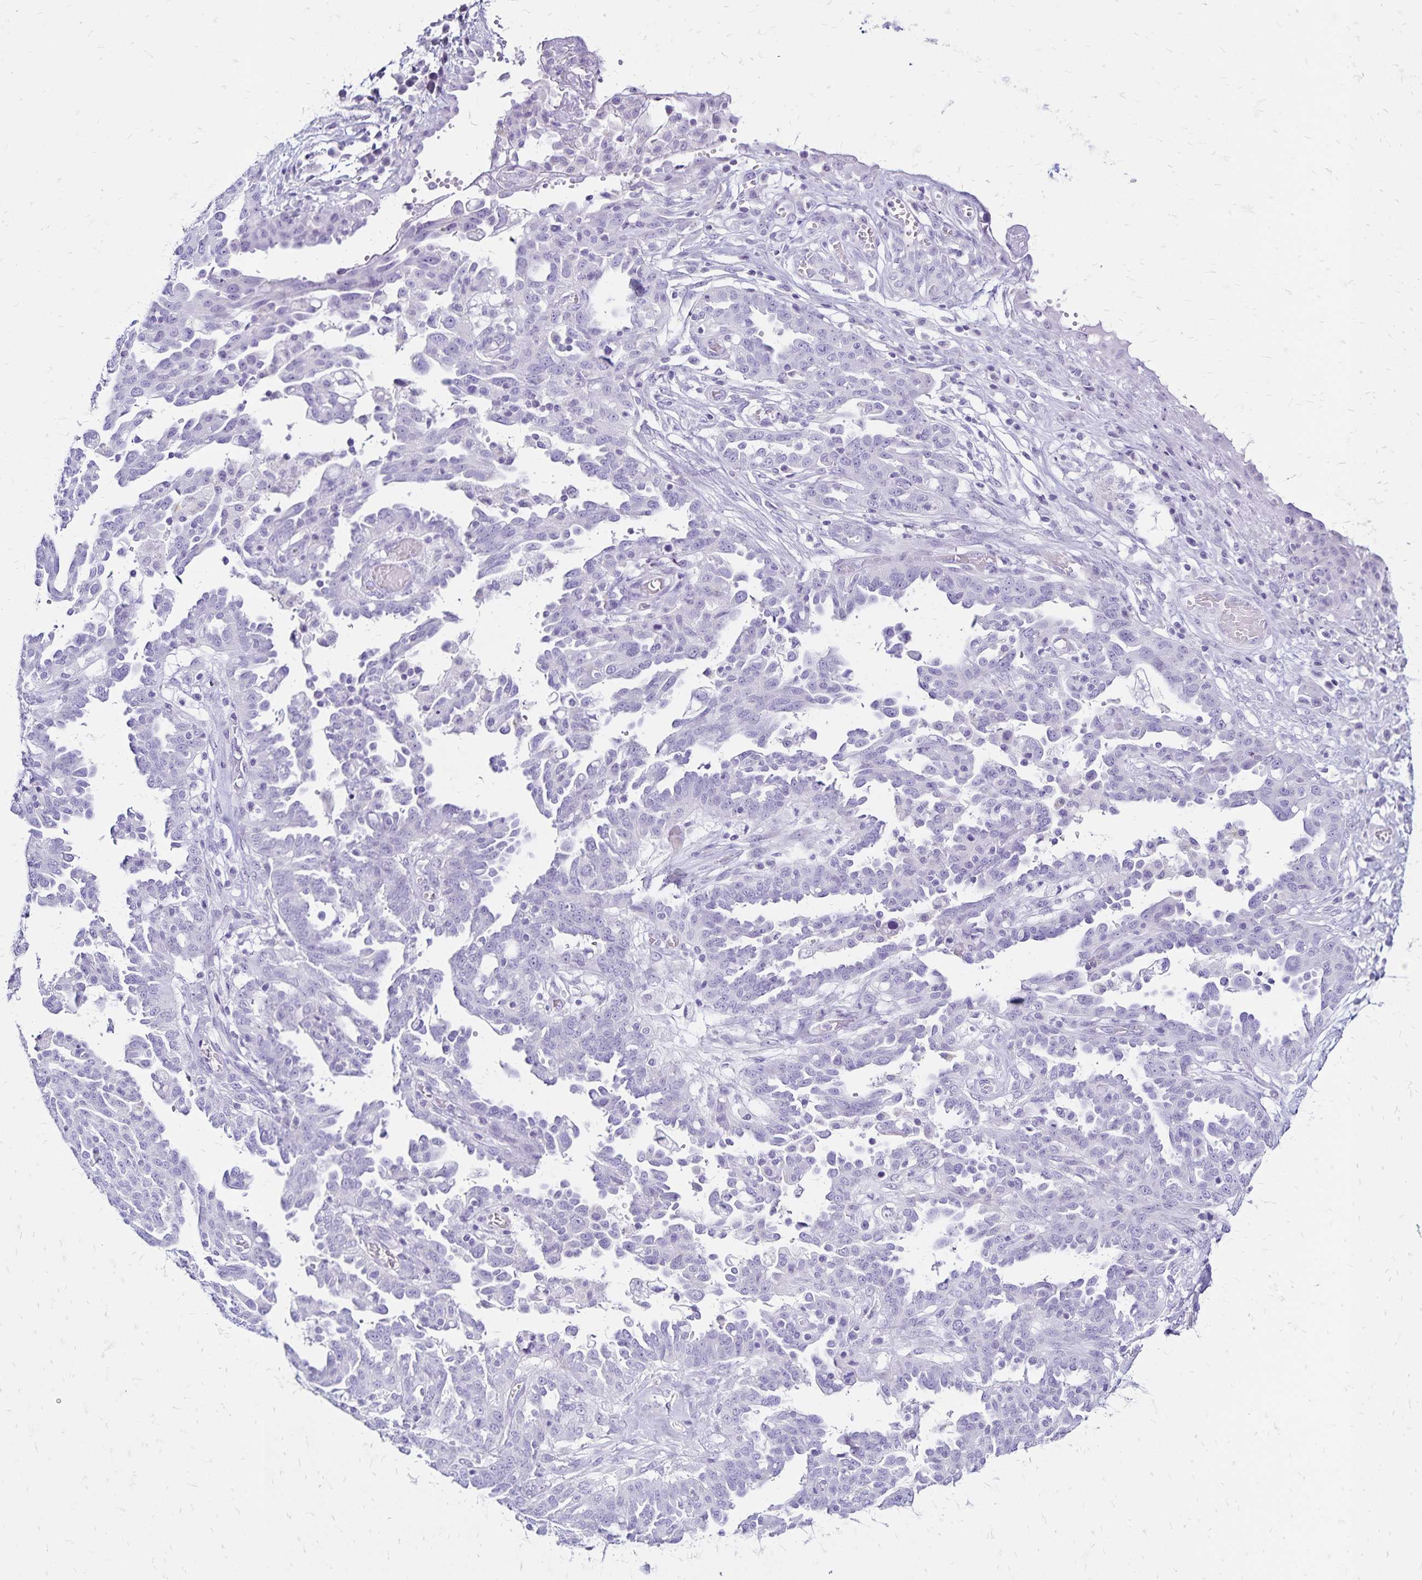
{"staining": {"intensity": "negative", "quantity": "none", "location": "none"}, "tissue": "ovarian cancer", "cell_type": "Tumor cells", "image_type": "cancer", "snomed": [{"axis": "morphology", "description": "Cystadenocarcinoma, serous, NOS"}, {"axis": "topography", "description": "Ovary"}], "caption": "A histopathology image of ovarian serous cystadenocarcinoma stained for a protein reveals no brown staining in tumor cells.", "gene": "LIN28B", "patient": {"sex": "female", "age": 67}}